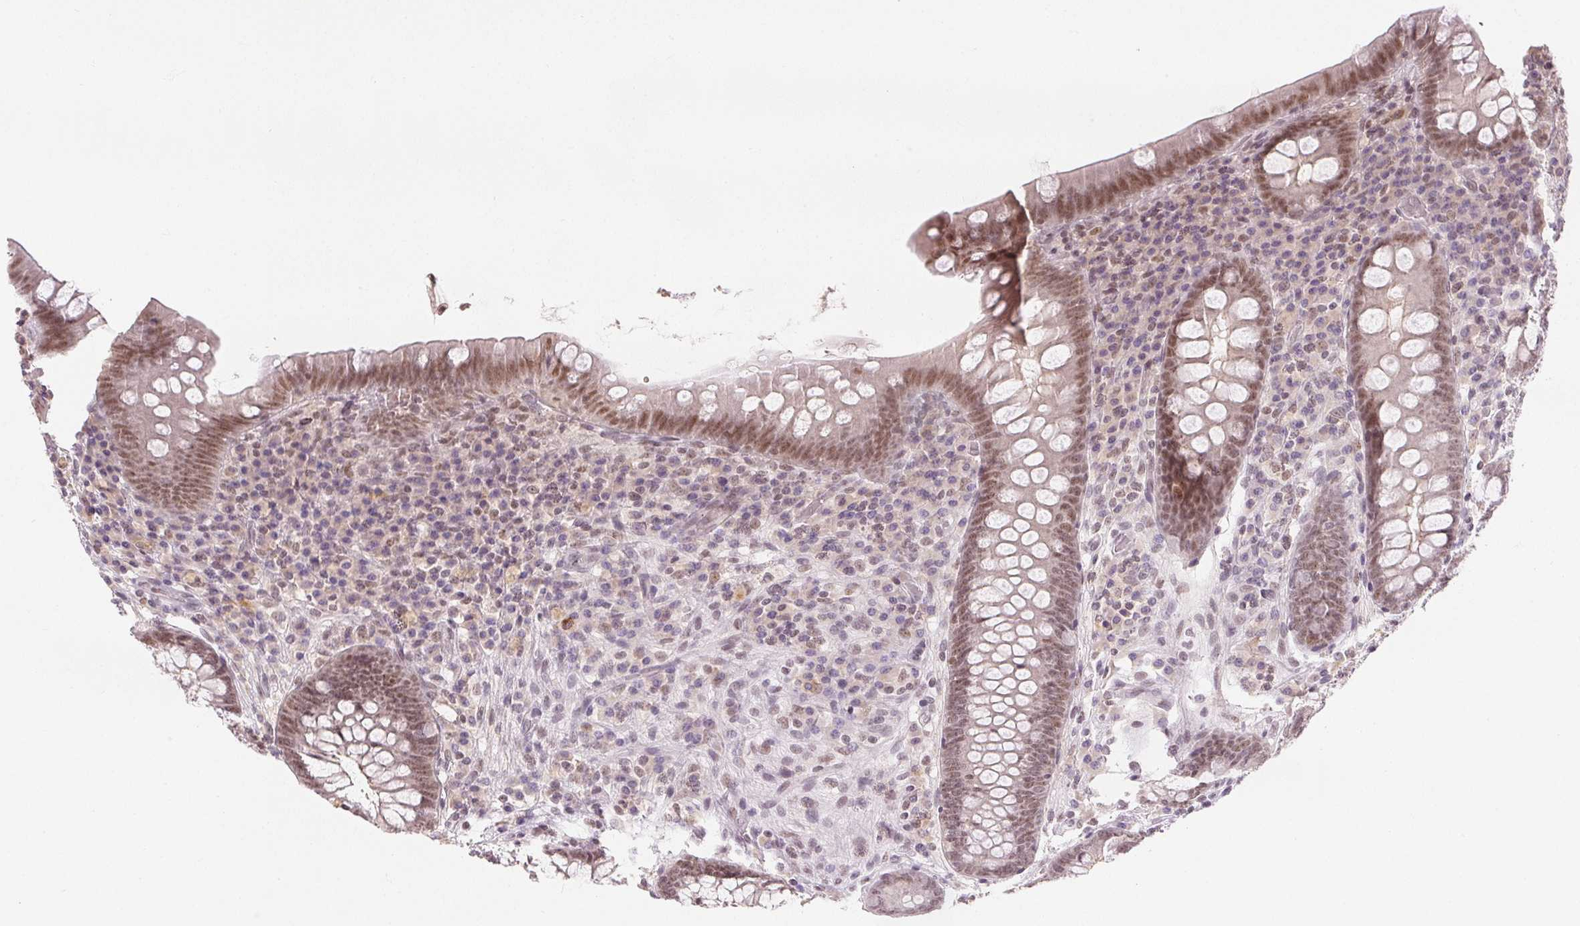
{"staining": {"intensity": "moderate", "quantity": ">75%", "location": "nuclear"}, "tissue": "appendix", "cell_type": "Glandular cells", "image_type": "normal", "snomed": [{"axis": "morphology", "description": "Normal tissue, NOS"}, {"axis": "topography", "description": "Appendix"}], "caption": "About >75% of glandular cells in unremarkable appendix show moderate nuclear protein staining as visualized by brown immunohistochemical staining.", "gene": "DEK", "patient": {"sex": "male", "age": 71}}